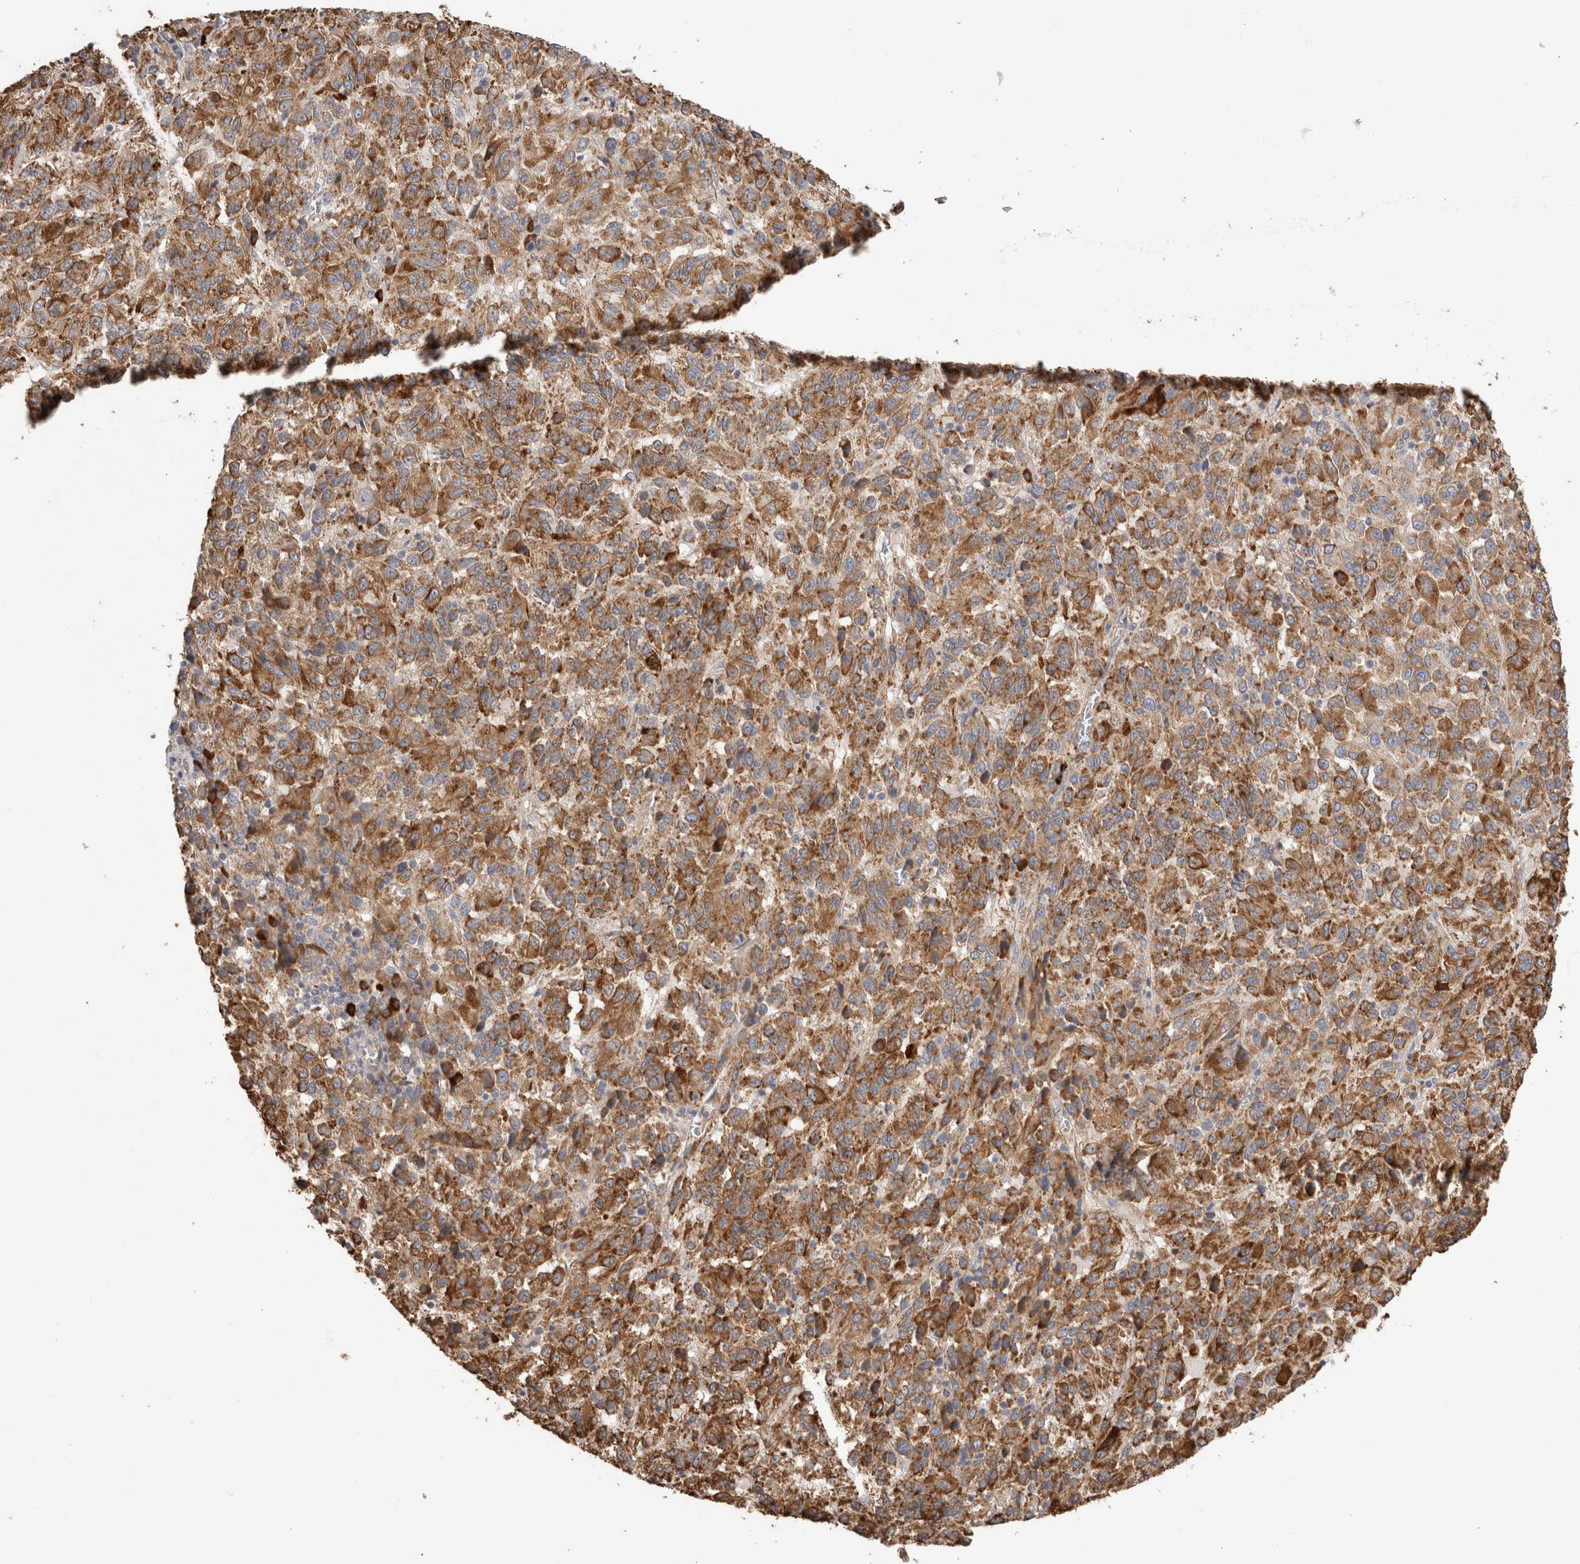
{"staining": {"intensity": "moderate", "quantity": ">75%", "location": "cytoplasmic/membranous"}, "tissue": "melanoma", "cell_type": "Tumor cells", "image_type": "cancer", "snomed": [{"axis": "morphology", "description": "Malignant melanoma, Metastatic site"}, {"axis": "topography", "description": "Lung"}], "caption": "Human malignant melanoma (metastatic site) stained for a protein (brown) reveals moderate cytoplasmic/membranous positive expression in about >75% of tumor cells.", "gene": "PPP3CC", "patient": {"sex": "male", "age": 64}}